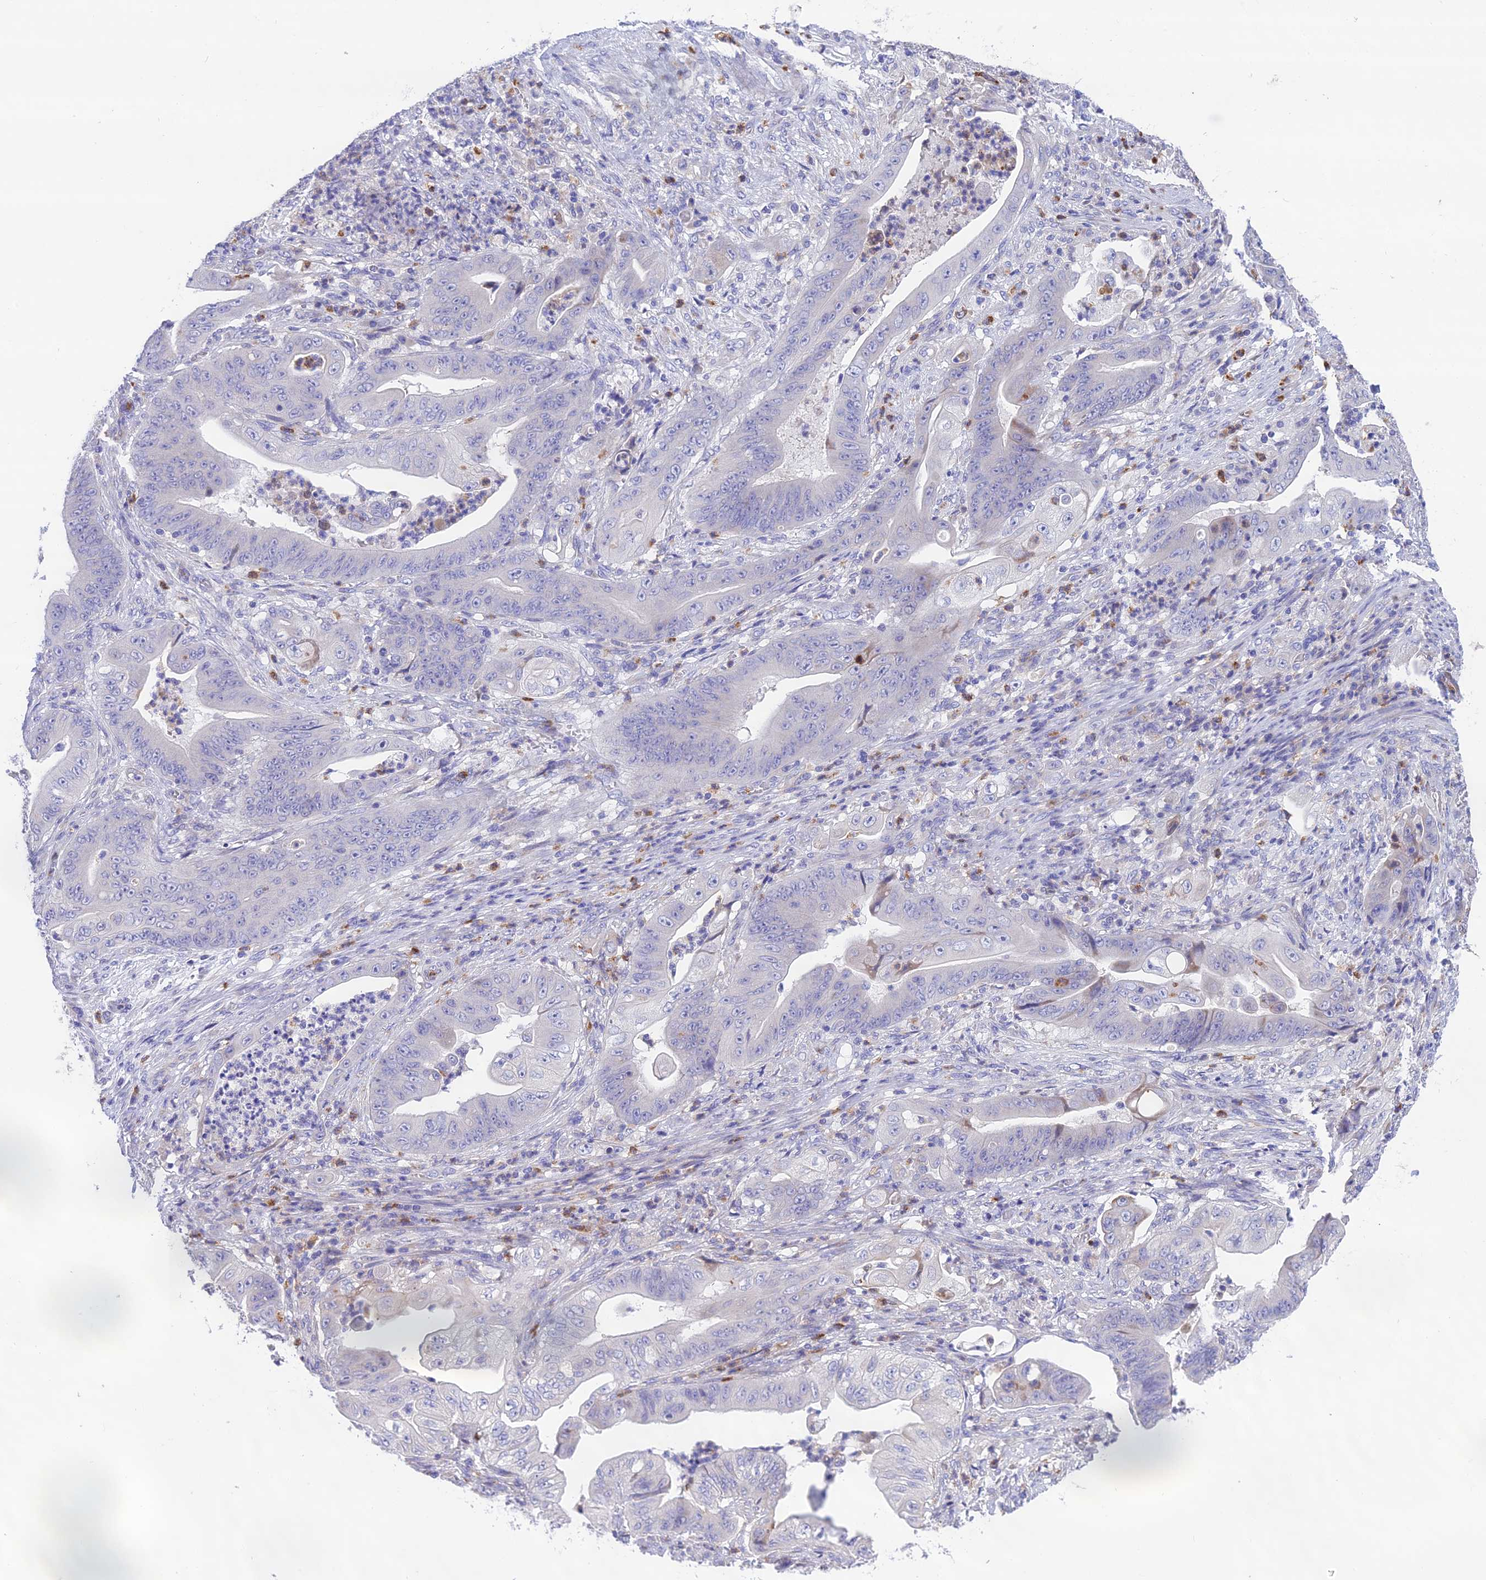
{"staining": {"intensity": "negative", "quantity": "none", "location": "none"}, "tissue": "stomach cancer", "cell_type": "Tumor cells", "image_type": "cancer", "snomed": [{"axis": "morphology", "description": "Adenocarcinoma, NOS"}, {"axis": "topography", "description": "Stomach"}], "caption": "Immunohistochemical staining of human adenocarcinoma (stomach) reveals no significant expression in tumor cells.", "gene": "KIAA0408", "patient": {"sex": "female", "age": 73}}